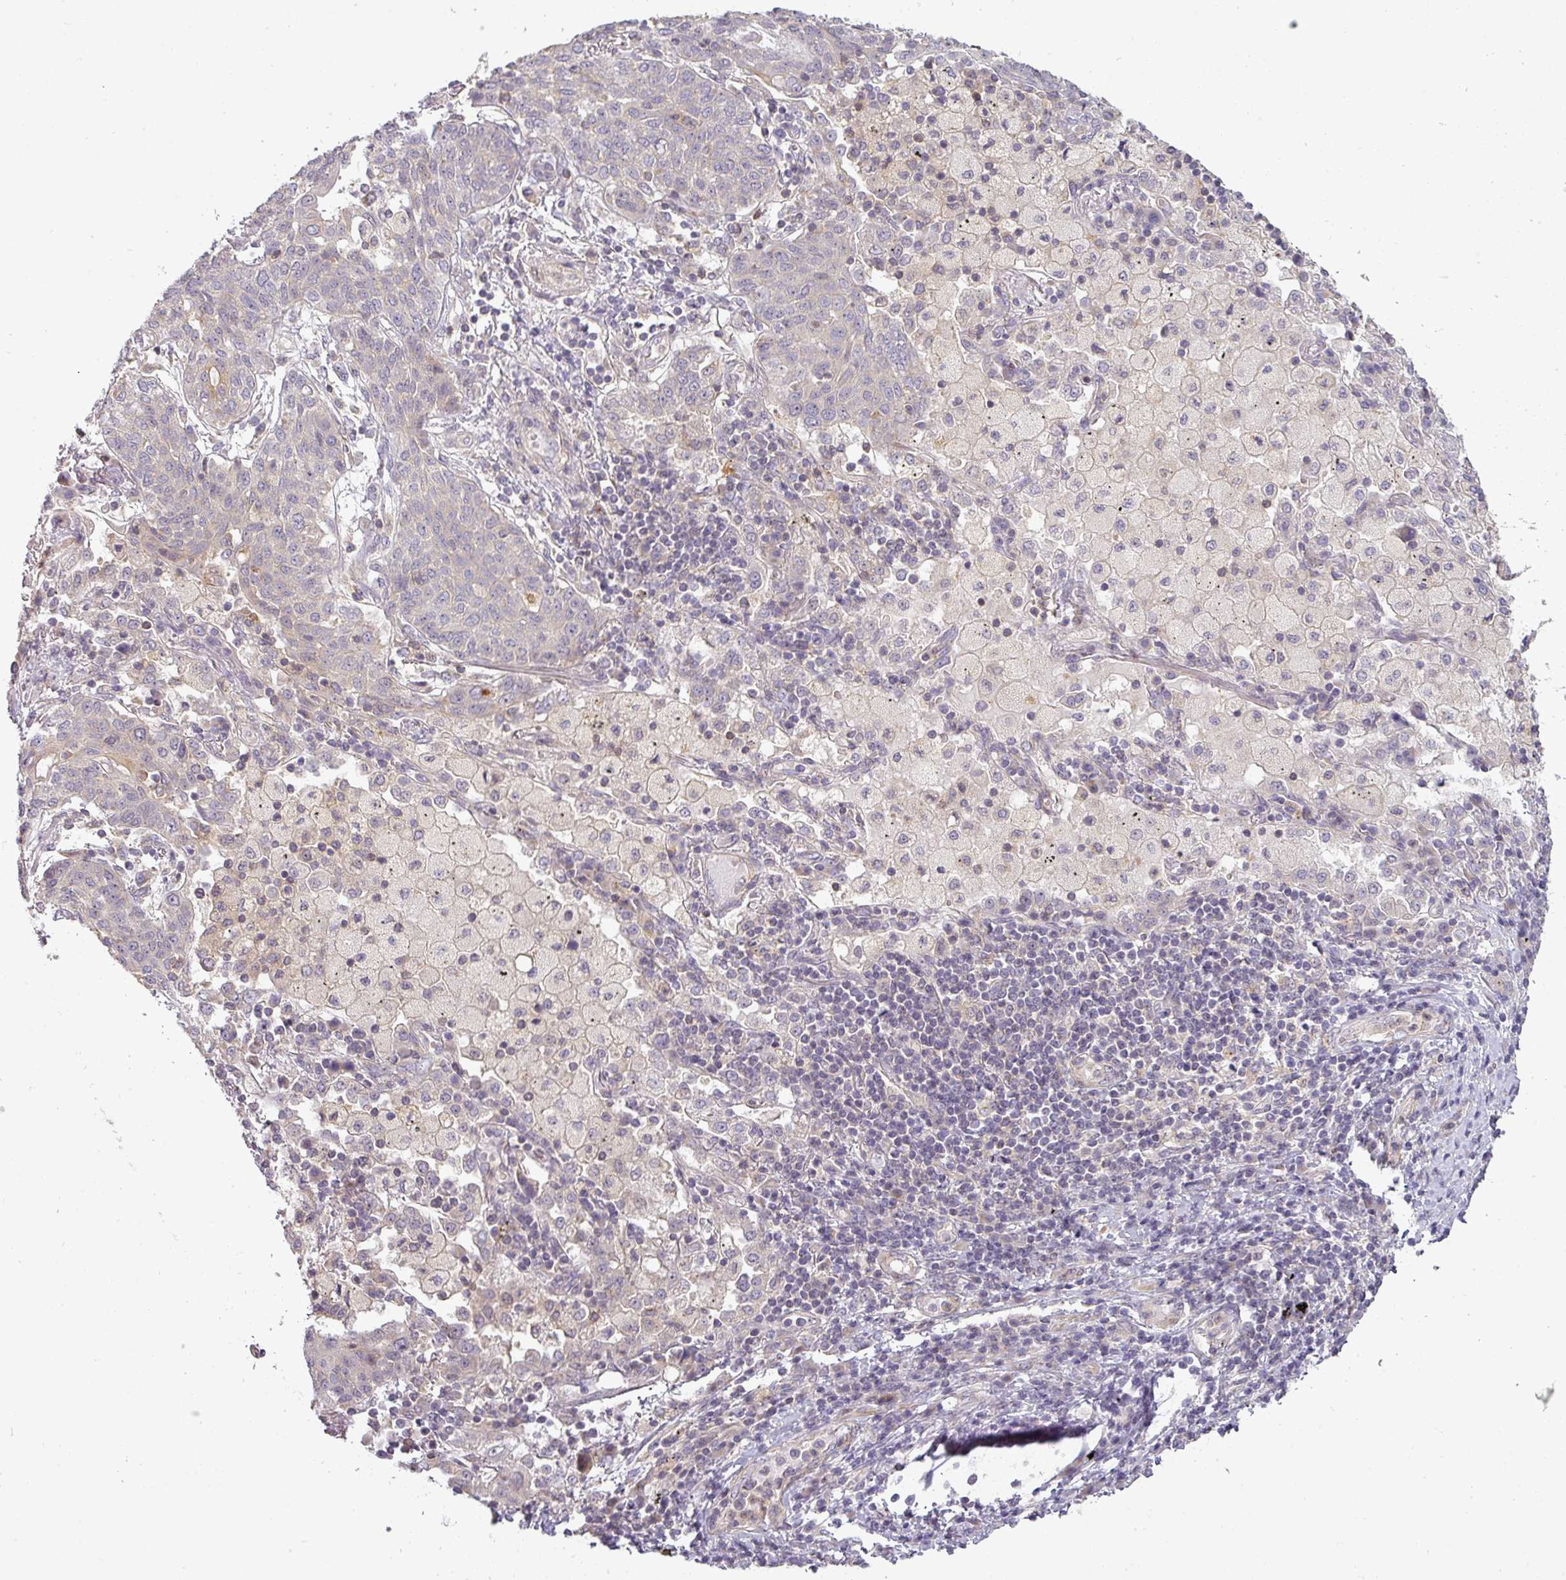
{"staining": {"intensity": "negative", "quantity": "none", "location": "none"}, "tissue": "lung cancer", "cell_type": "Tumor cells", "image_type": "cancer", "snomed": [{"axis": "morphology", "description": "Squamous cell carcinoma, NOS"}, {"axis": "topography", "description": "Lung"}], "caption": "High power microscopy micrograph of an immunohistochemistry histopathology image of squamous cell carcinoma (lung), revealing no significant expression in tumor cells.", "gene": "NIN", "patient": {"sex": "female", "age": 70}}